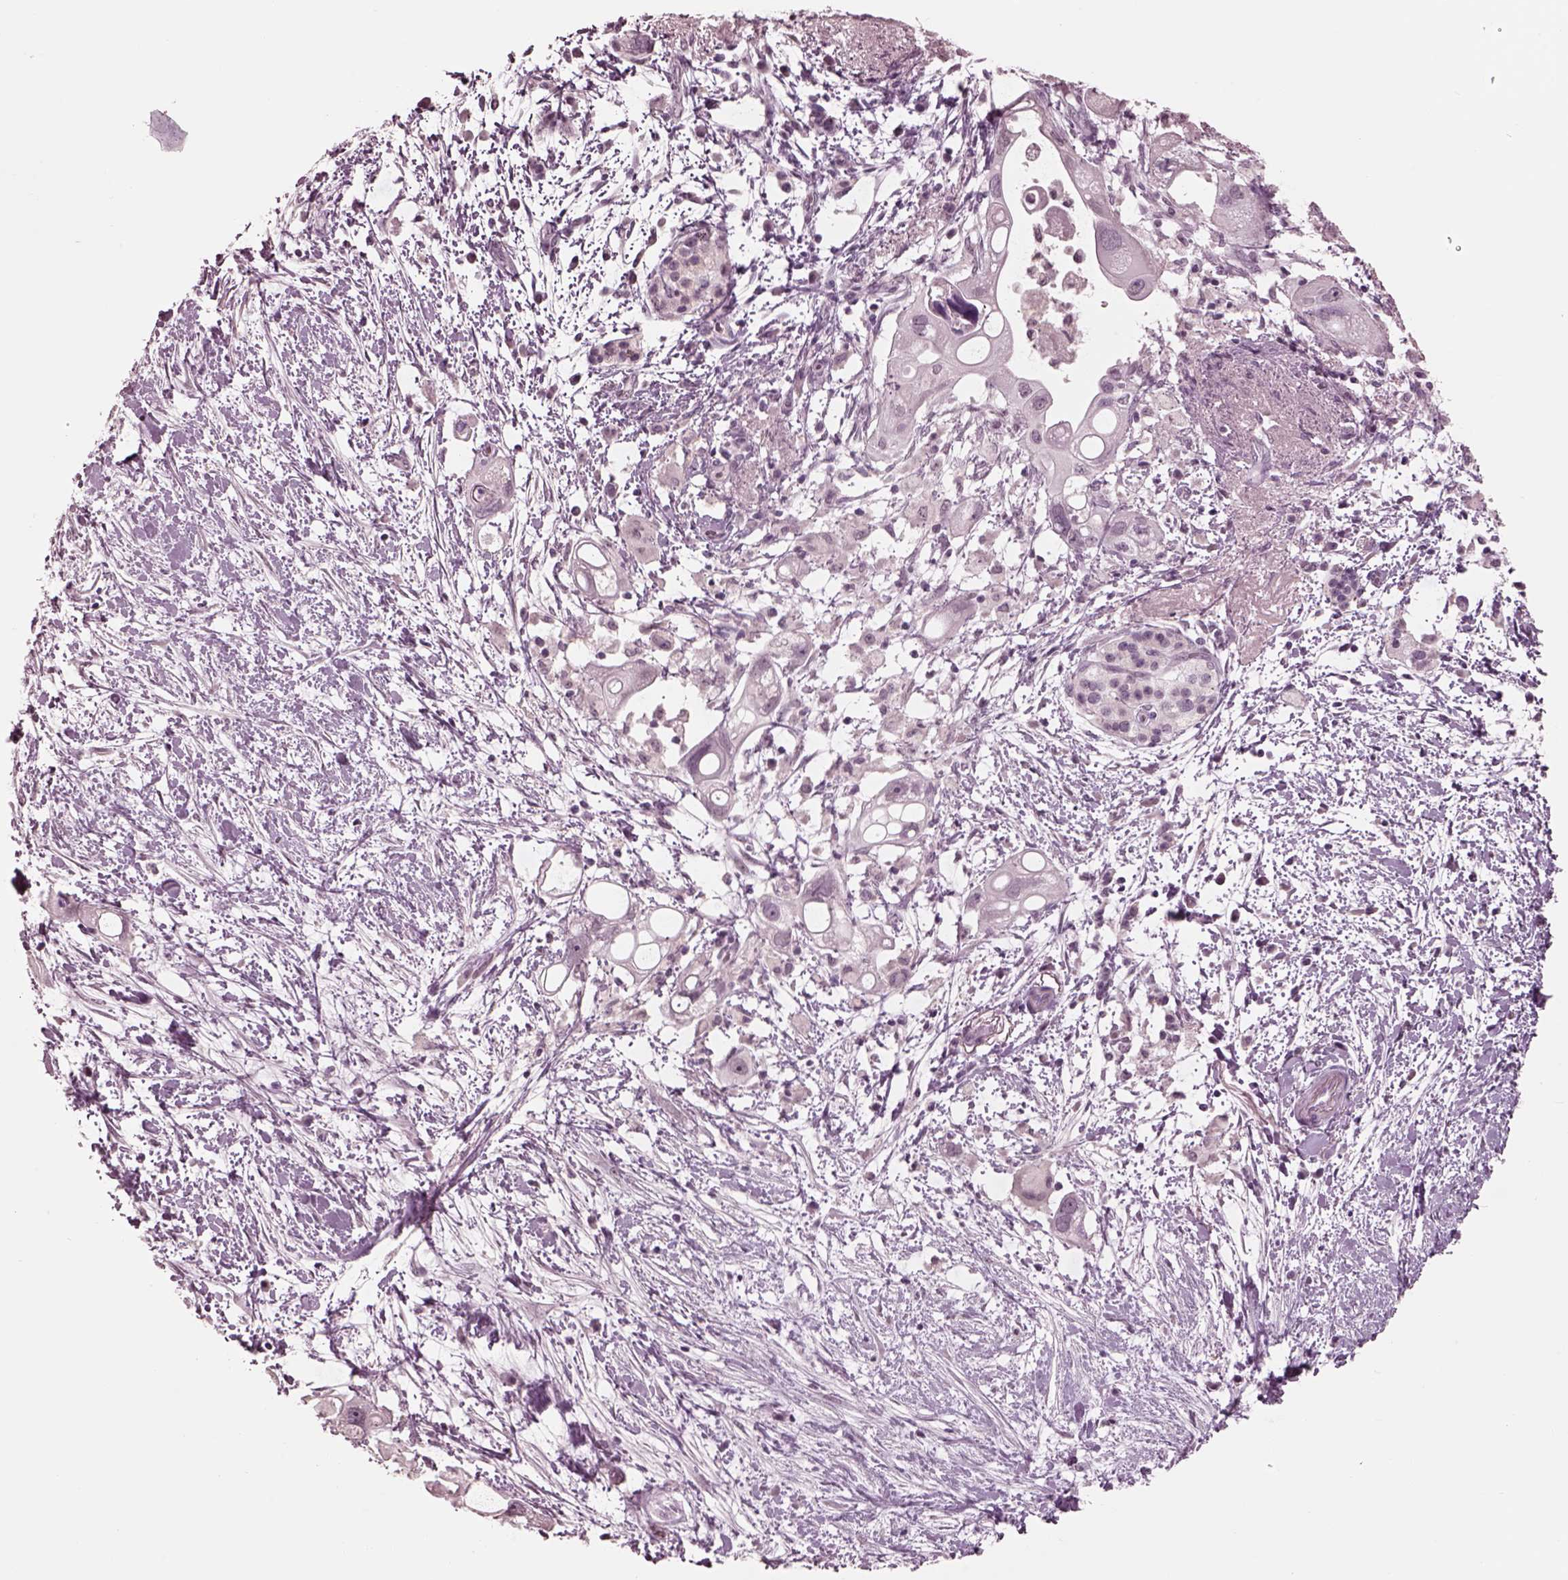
{"staining": {"intensity": "negative", "quantity": "none", "location": "none"}, "tissue": "pancreatic cancer", "cell_type": "Tumor cells", "image_type": "cancer", "snomed": [{"axis": "morphology", "description": "Adenocarcinoma, NOS"}, {"axis": "topography", "description": "Pancreas"}], "caption": "Immunohistochemistry (IHC) histopathology image of neoplastic tissue: human pancreatic adenocarcinoma stained with DAB exhibits no significant protein positivity in tumor cells.", "gene": "GARIN4", "patient": {"sex": "female", "age": 72}}